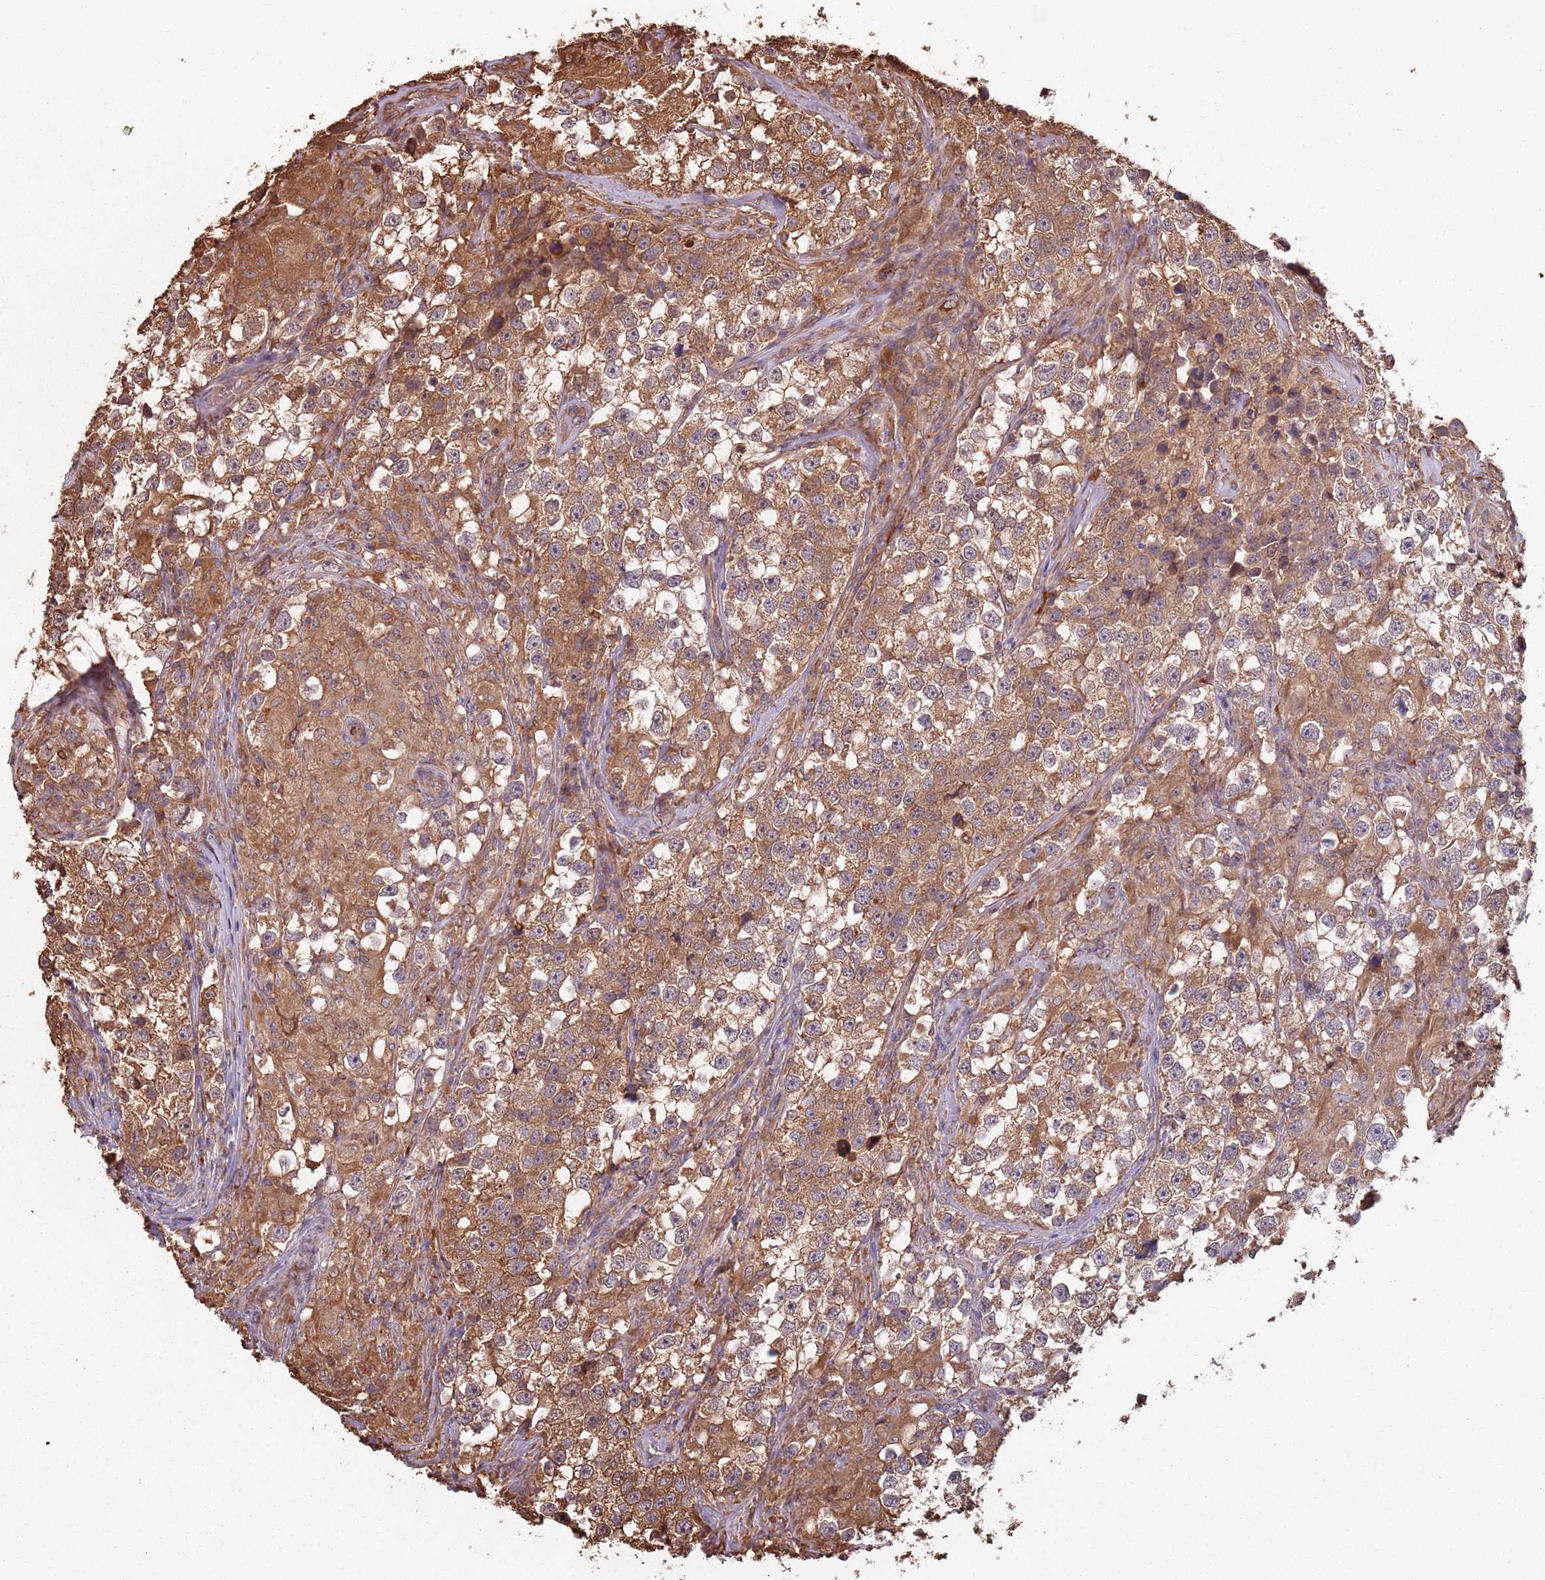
{"staining": {"intensity": "moderate", "quantity": ">75%", "location": "cytoplasmic/membranous"}, "tissue": "testis cancer", "cell_type": "Tumor cells", "image_type": "cancer", "snomed": [{"axis": "morphology", "description": "Seminoma, NOS"}, {"axis": "topography", "description": "Testis"}], "caption": "Testis cancer (seminoma) stained for a protein (brown) displays moderate cytoplasmic/membranous positive staining in approximately >75% of tumor cells.", "gene": "COG4", "patient": {"sex": "male", "age": 46}}